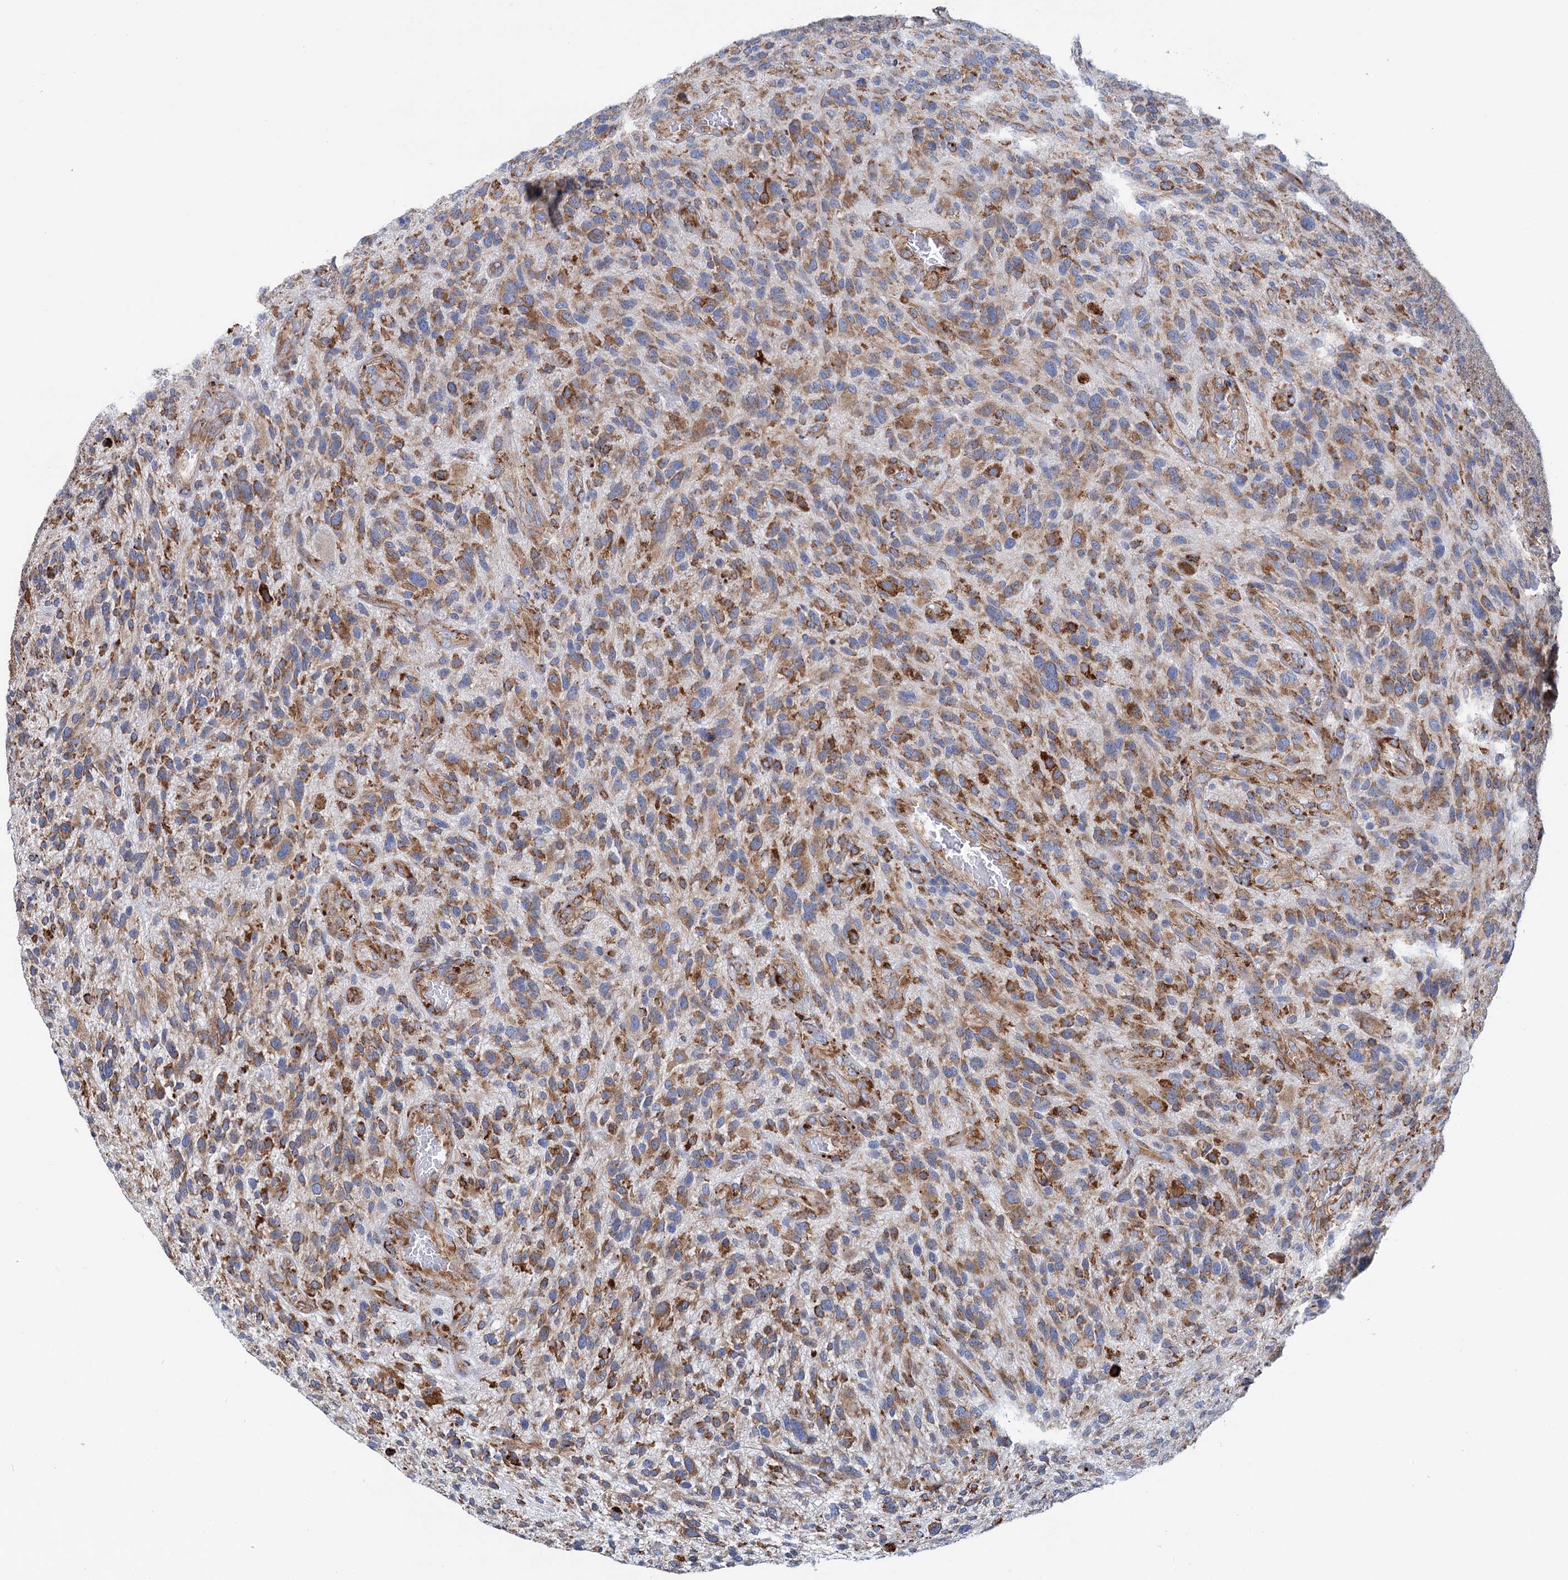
{"staining": {"intensity": "moderate", "quantity": ">75%", "location": "cytoplasmic/membranous"}, "tissue": "glioma", "cell_type": "Tumor cells", "image_type": "cancer", "snomed": [{"axis": "morphology", "description": "Glioma, malignant, High grade"}, {"axis": "topography", "description": "Brain"}], "caption": "Tumor cells display medium levels of moderate cytoplasmic/membranous positivity in about >75% of cells in human glioma.", "gene": "SHE", "patient": {"sex": "male", "age": 47}}